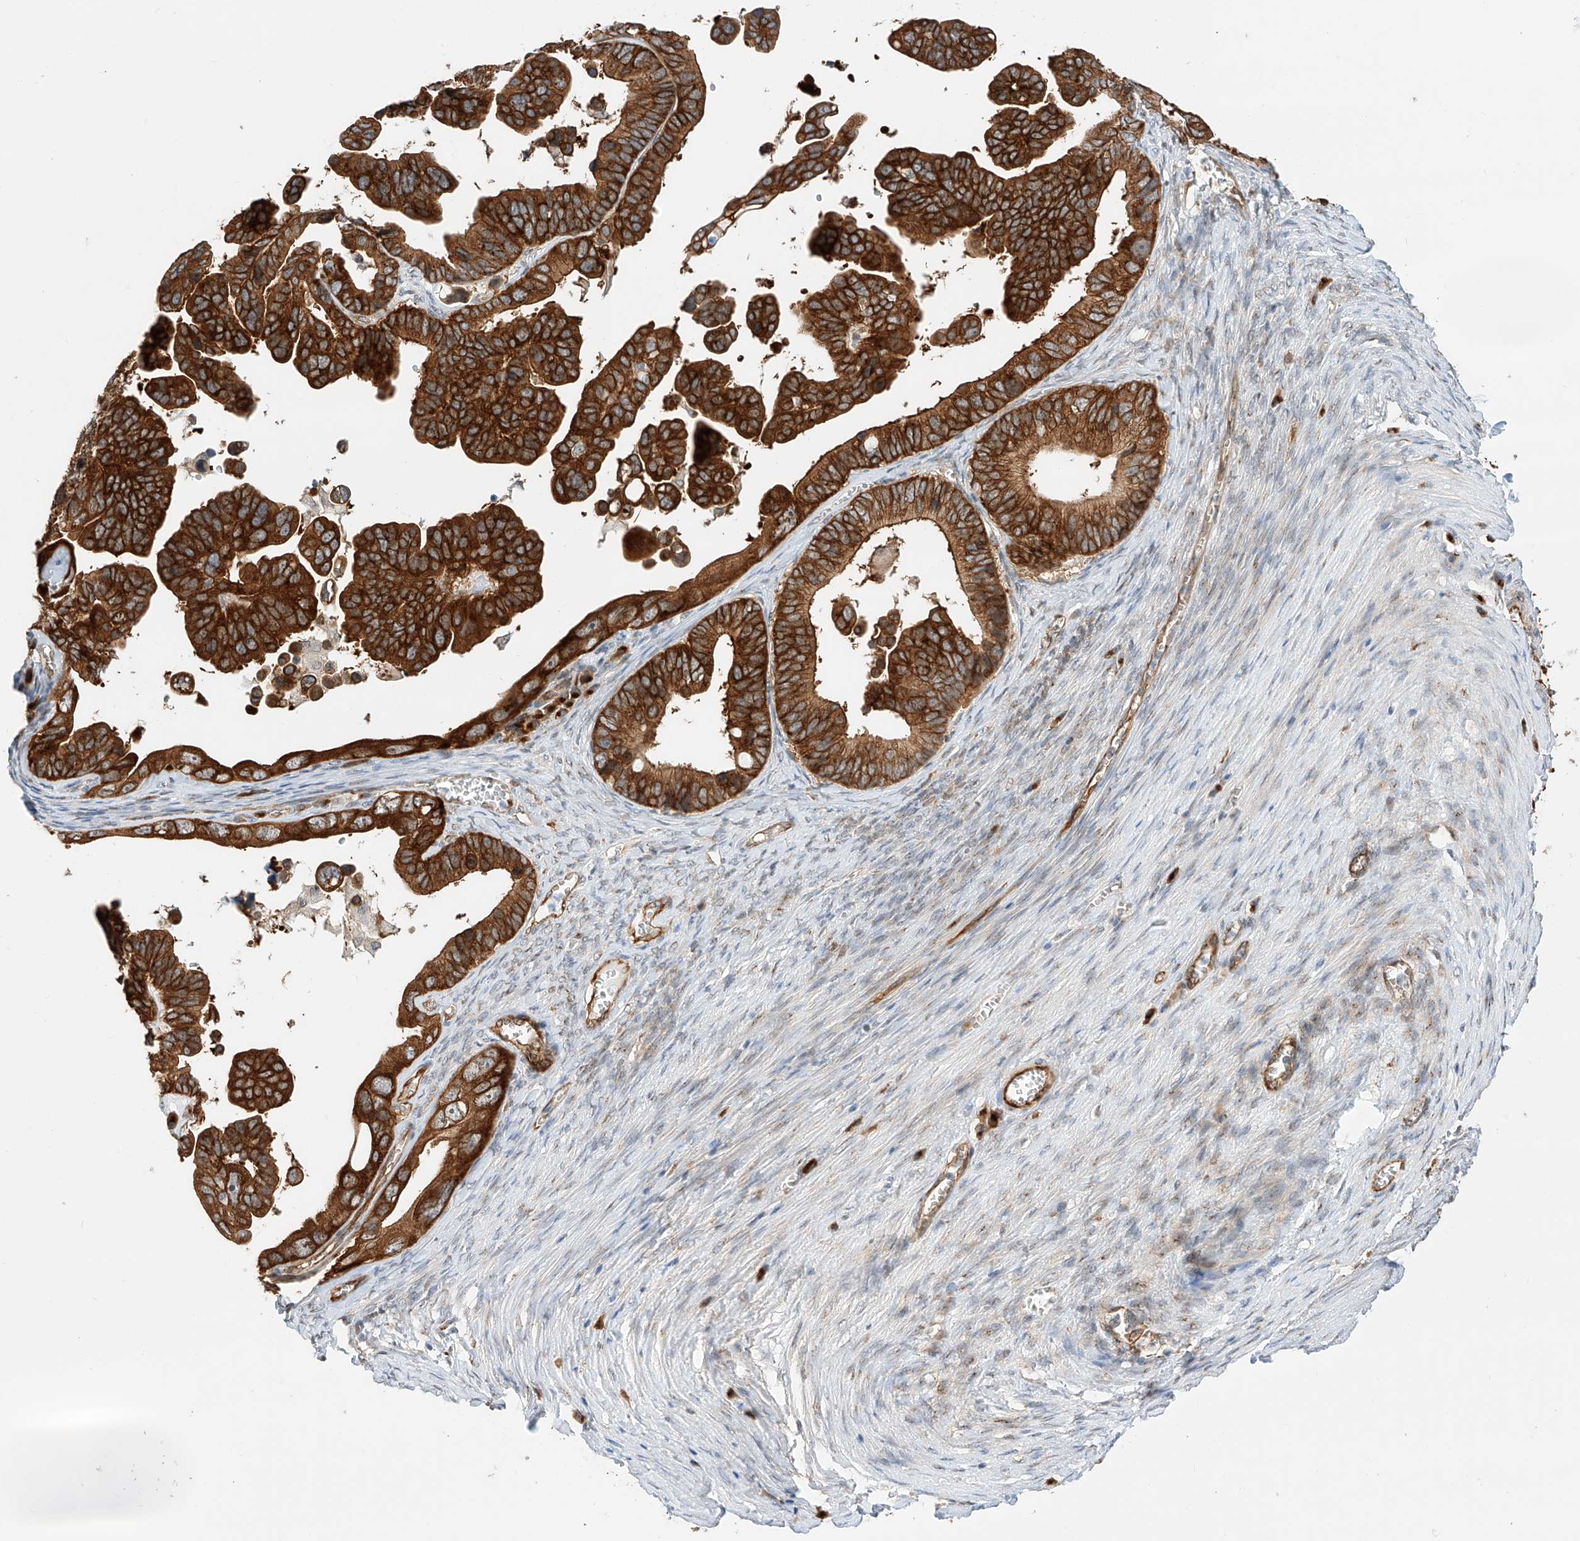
{"staining": {"intensity": "strong", "quantity": ">75%", "location": "cytoplasmic/membranous"}, "tissue": "ovarian cancer", "cell_type": "Tumor cells", "image_type": "cancer", "snomed": [{"axis": "morphology", "description": "Cystadenocarcinoma, serous, NOS"}, {"axis": "topography", "description": "Ovary"}], "caption": "The photomicrograph displays immunohistochemical staining of ovarian cancer (serous cystadenocarcinoma). There is strong cytoplasmic/membranous staining is appreciated in approximately >75% of tumor cells. Nuclei are stained in blue.", "gene": "CARMIL1", "patient": {"sex": "female", "age": 56}}